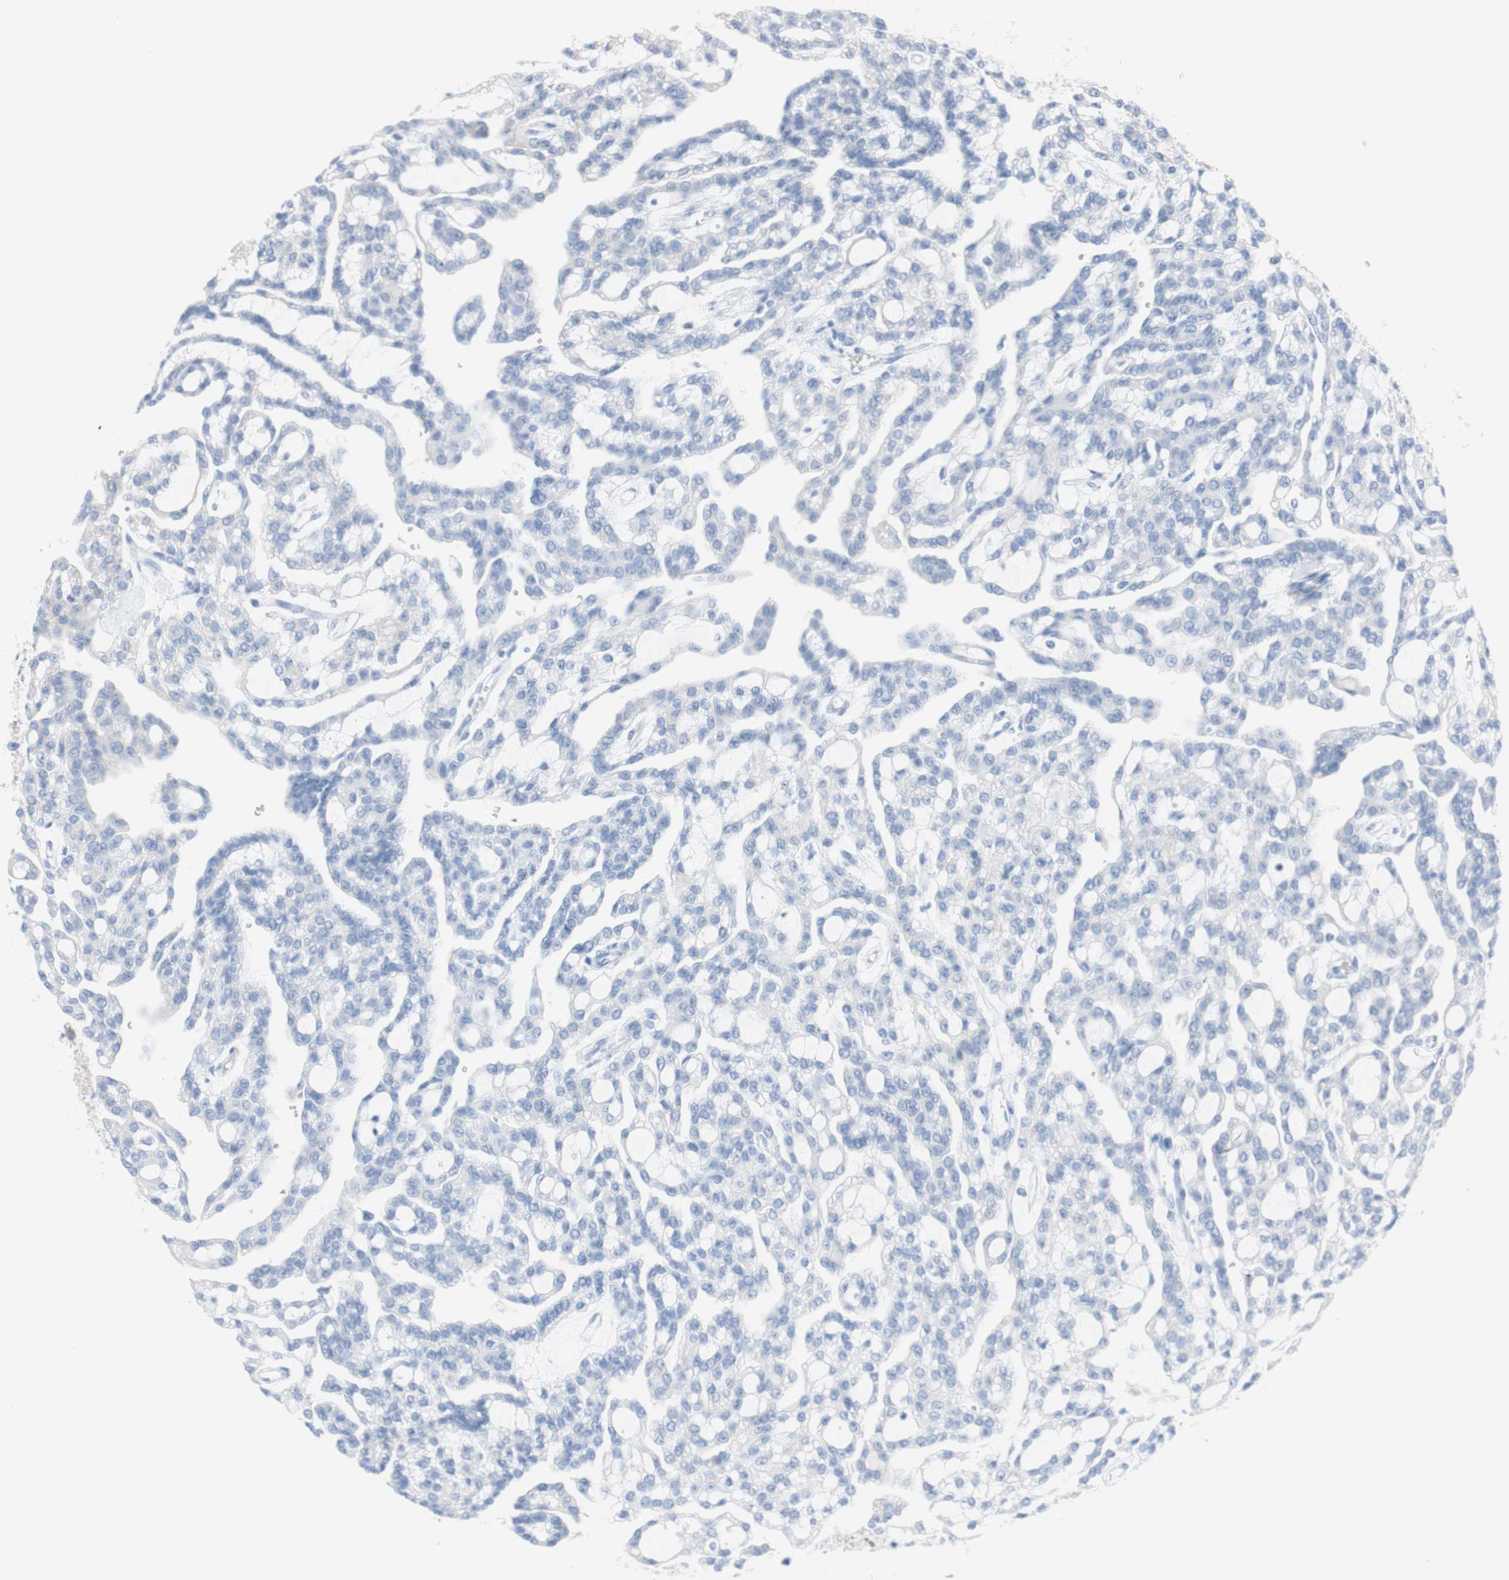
{"staining": {"intensity": "negative", "quantity": "none", "location": "none"}, "tissue": "renal cancer", "cell_type": "Tumor cells", "image_type": "cancer", "snomed": [{"axis": "morphology", "description": "Adenocarcinoma, NOS"}, {"axis": "topography", "description": "Kidney"}], "caption": "DAB (3,3'-diaminobenzidine) immunohistochemical staining of renal cancer (adenocarcinoma) exhibits no significant expression in tumor cells.", "gene": "AGPAT5", "patient": {"sex": "male", "age": 63}}